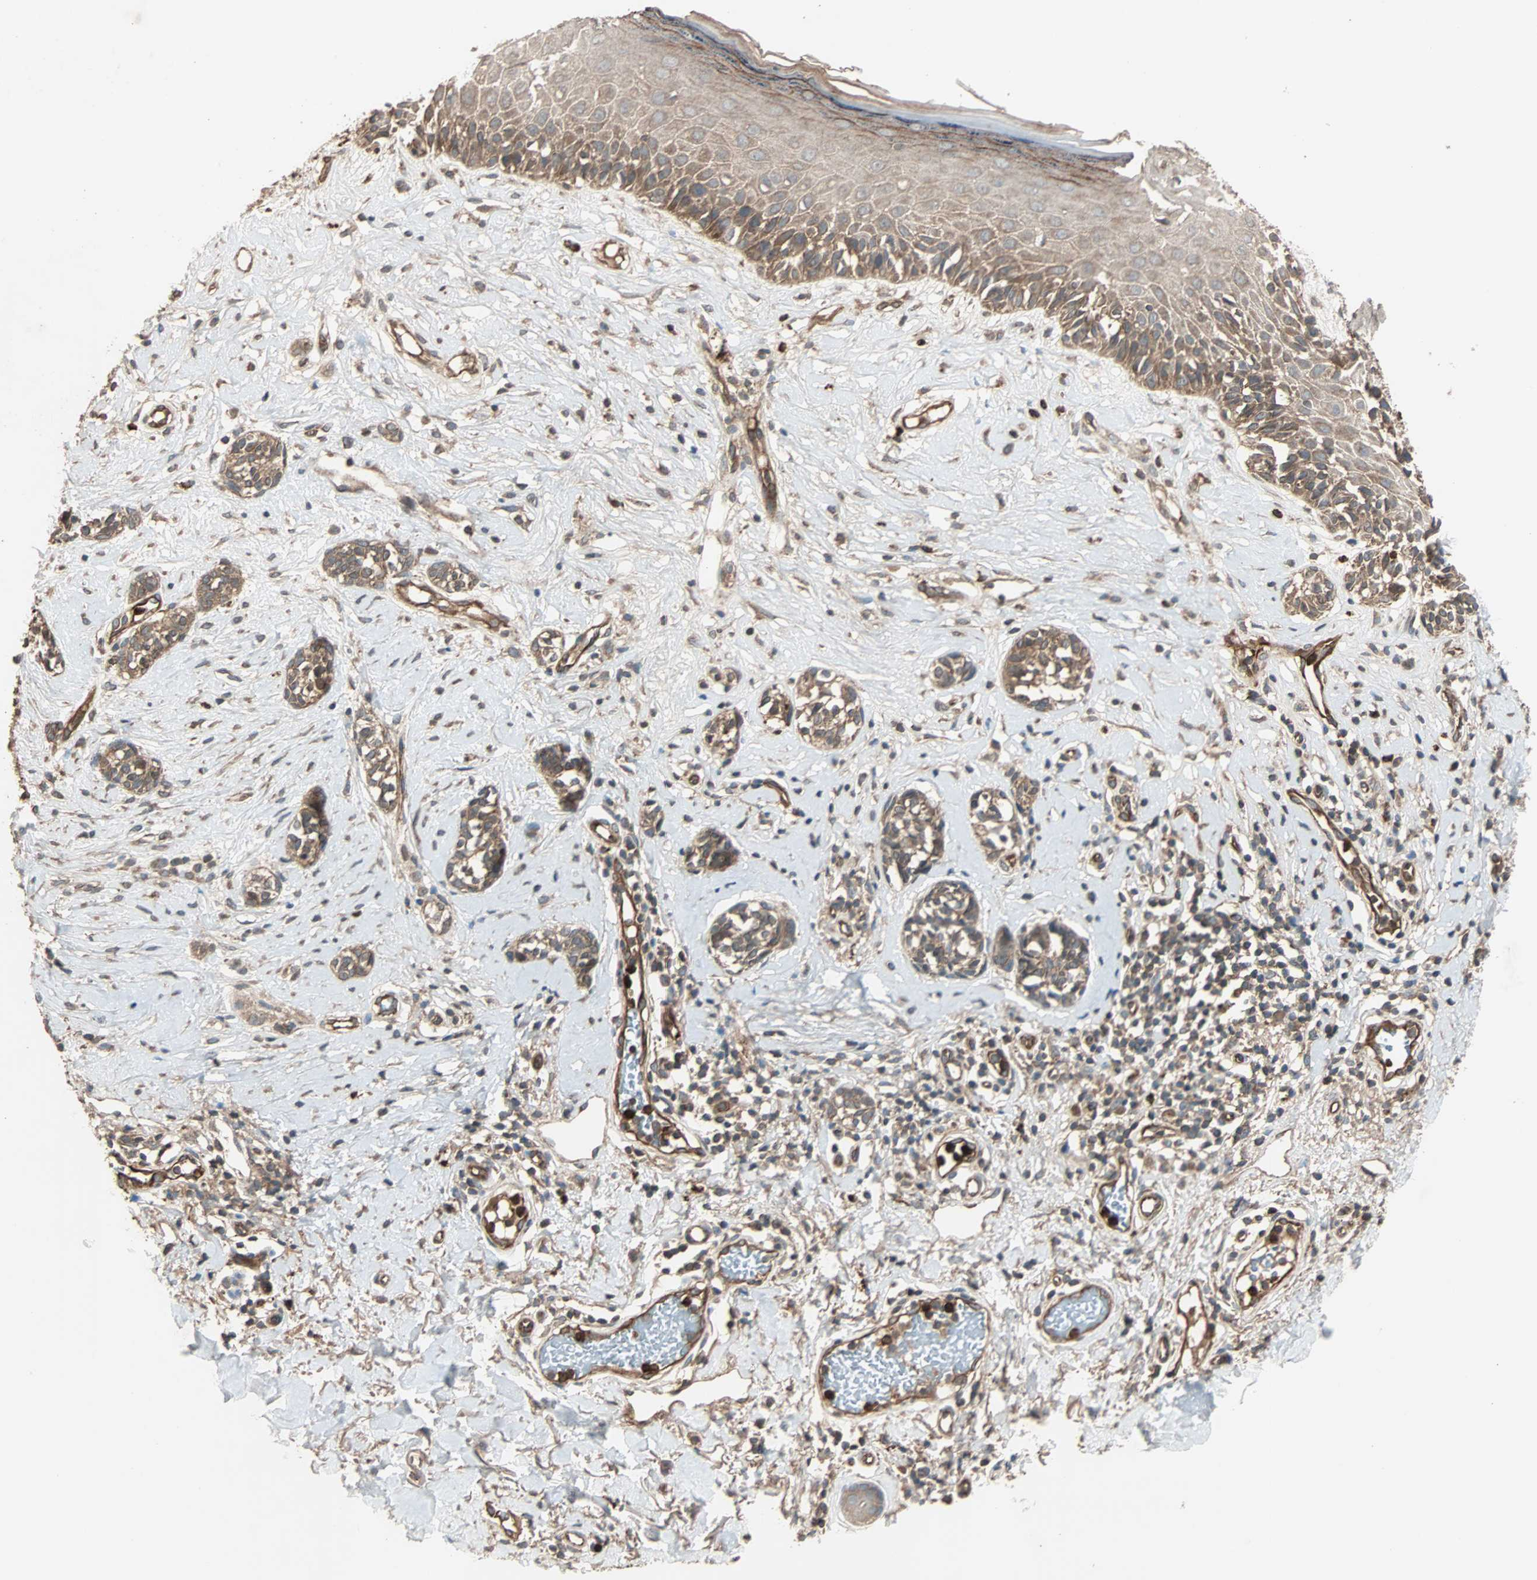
{"staining": {"intensity": "moderate", "quantity": ">75%", "location": "cytoplasmic/membranous"}, "tissue": "melanoma", "cell_type": "Tumor cells", "image_type": "cancer", "snomed": [{"axis": "morphology", "description": "Malignant melanoma, NOS"}, {"axis": "topography", "description": "Skin"}], "caption": "A brown stain highlights moderate cytoplasmic/membranous expression of a protein in melanoma tumor cells.", "gene": "GCK", "patient": {"sex": "male", "age": 64}}